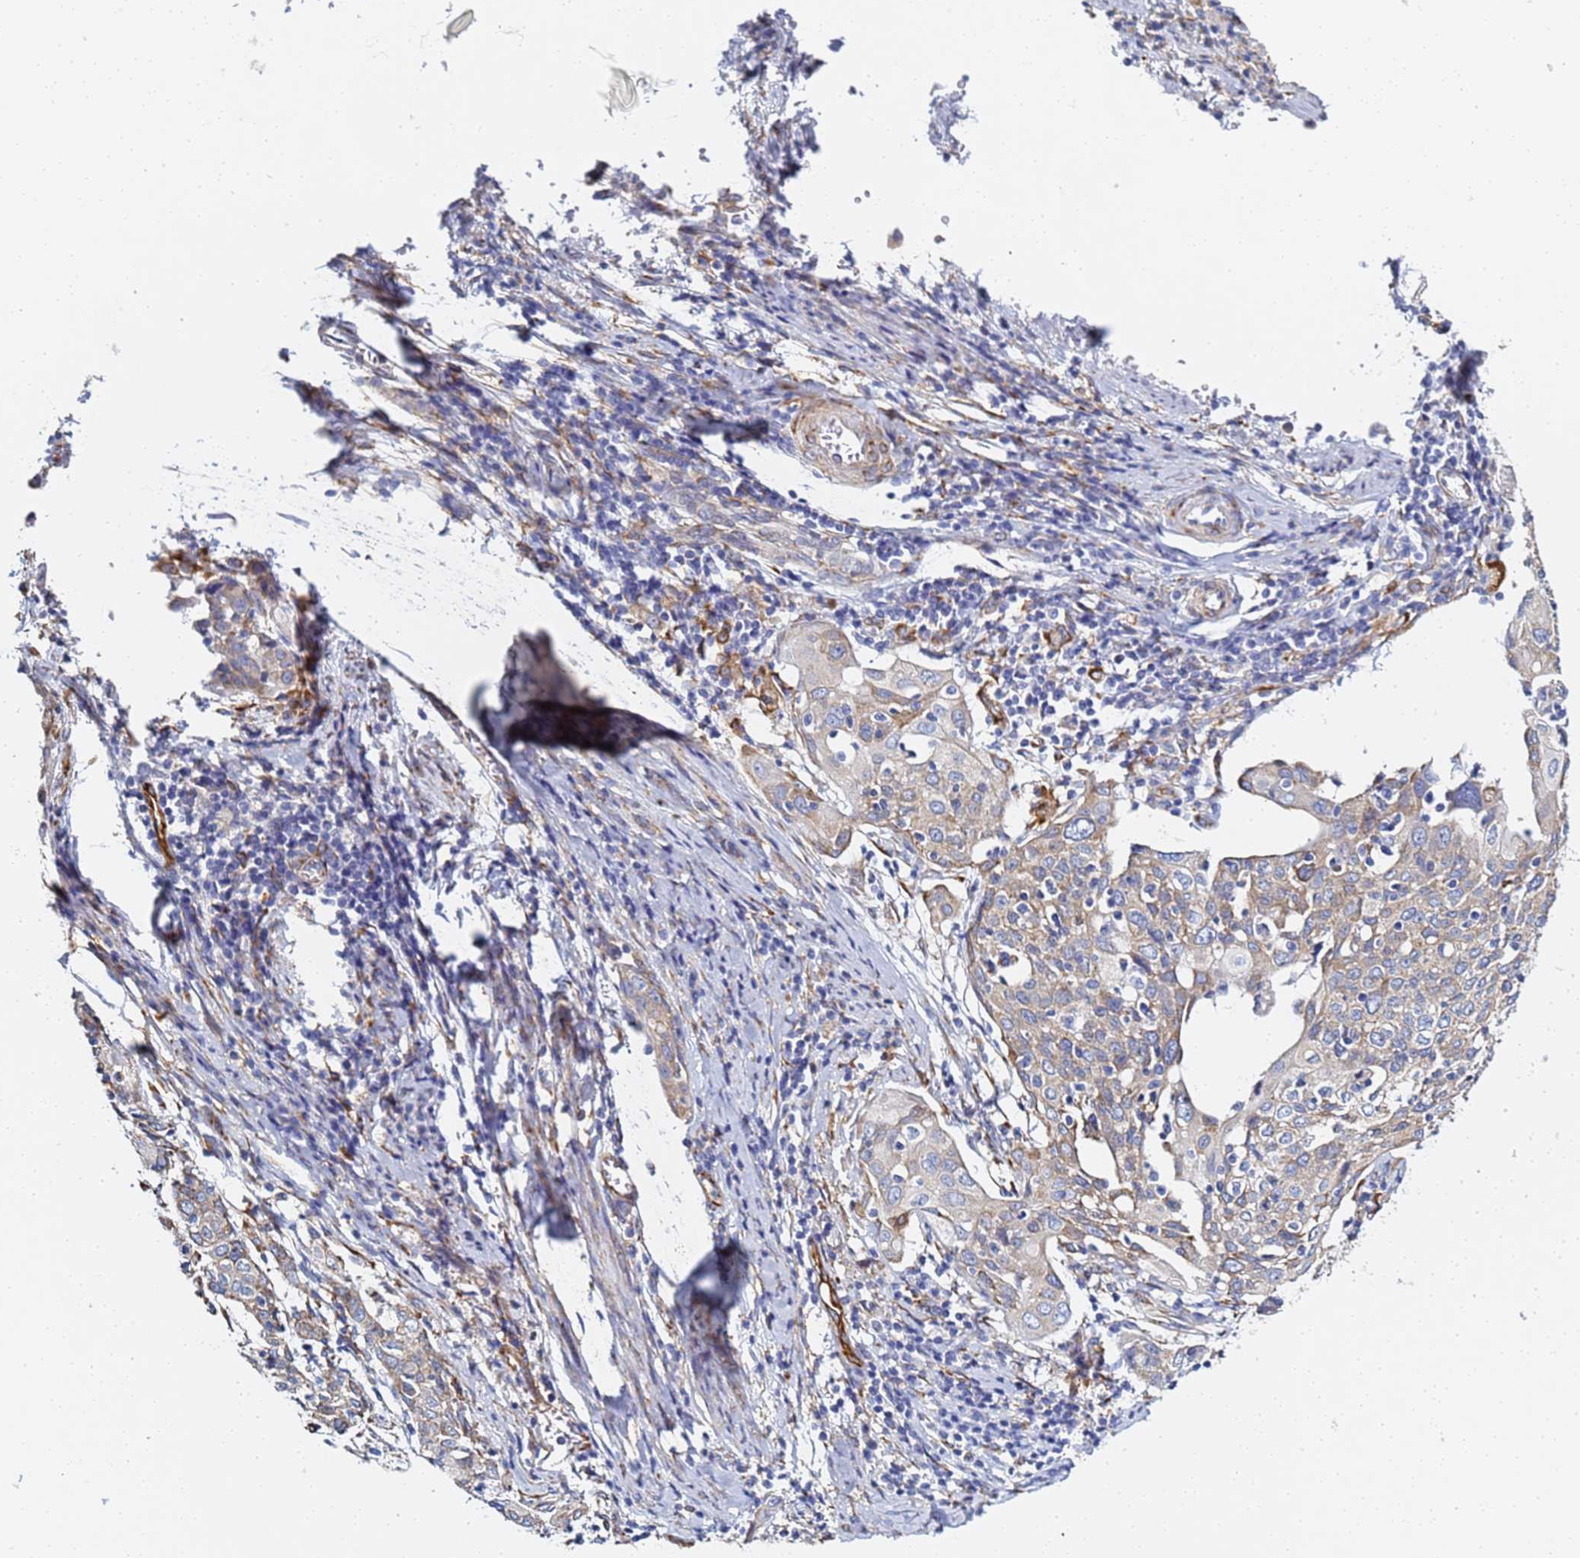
{"staining": {"intensity": "weak", "quantity": "<25%", "location": "cytoplasmic/membranous"}, "tissue": "cervical cancer", "cell_type": "Tumor cells", "image_type": "cancer", "snomed": [{"axis": "morphology", "description": "Squamous cell carcinoma, NOS"}, {"axis": "topography", "description": "Cervix"}], "caption": "Image shows no protein positivity in tumor cells of squamous cell carcinoma (cervical) tissue. Brightfield microscopy of IHC stained with DAB (3,3'-diaminobenzidine) (brown) and hematoxylin (blue), captured at high magnification.", "gene": "GDAP2", "patient": {"sex": "female", "age": 67}}